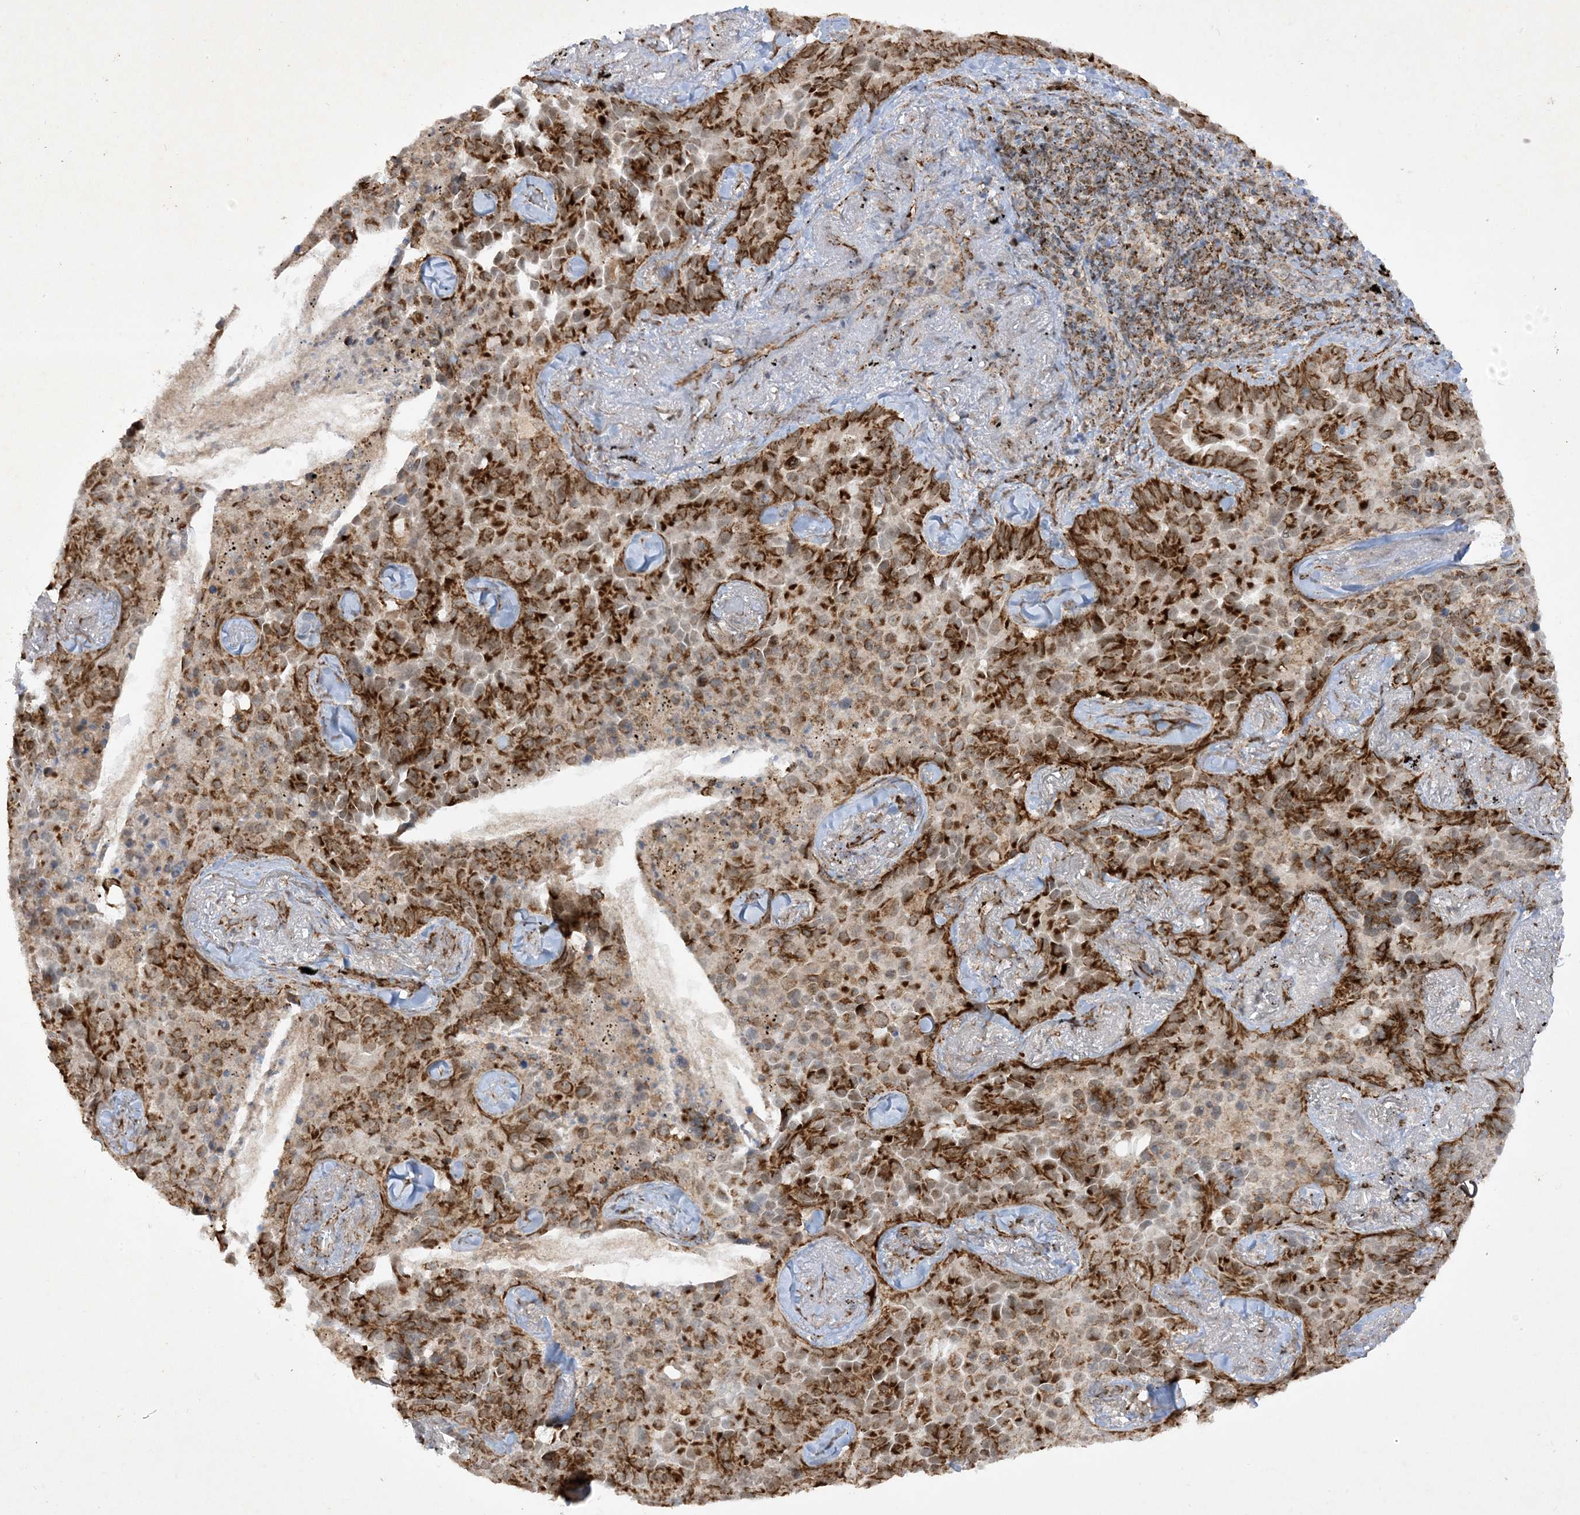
{"staining": {"intensity": "strong", "quantity": ">75%", "location": "cytoplasmic/membranous"}, "tissue": "lung cancer", "cell_type": "Tumor cells", "image_type": "cancer", "snomed": [{"axis": "morphology", "description": "Adenocarcinoma, NOS"}, {"axis": "topography", "description": "Lung"}], "caption": "Tumor cells show high levels of strong cytoplasmic/membranous expression in approximately >75% of cells in human lung adenocarcinoma. (IHC, brightfield microscopy, high magnification).", "gene": "NDUFAF3", "patient": {"sex": "female", "age": 67}}